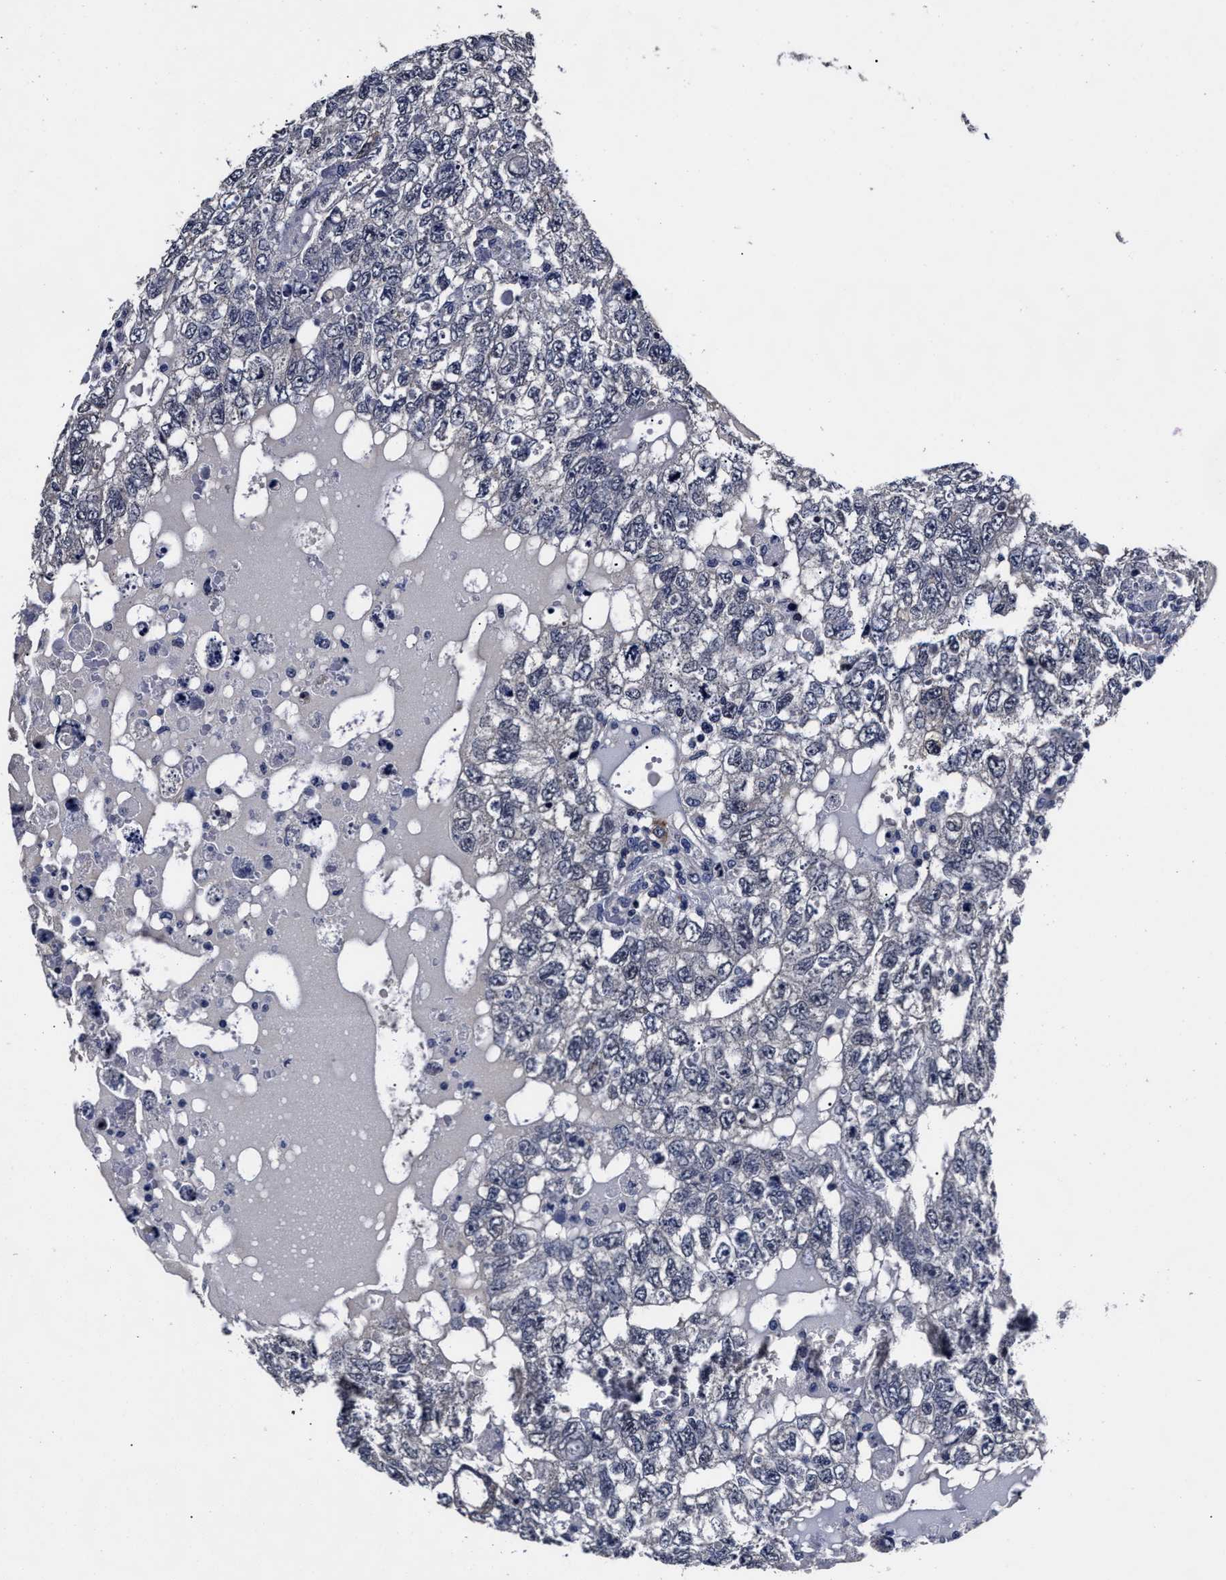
{"staining": {"intensity": "negative", "quantity": "none", "location": "none"}, "tissue": "testis cancer", "cell_type": "Tumor cells", "image_type": "cancer", "snomed": [{"axis": "morphology", "description": "Carcinoma, Embryonal, NOS"}, {"axis": "topography", "description": "Testis"}], "caption": "Tumor cells show no significant expression in testis cancer (embryonal carcinoma). Brightfield microscopy of IHC stained with DAB (3,3'-diaminobenzidine) (brown) and hematoxylin (blue), captured at high magnification.", "gene": "OLFML2A", "patient": {"sex": "male", "age": 36}}